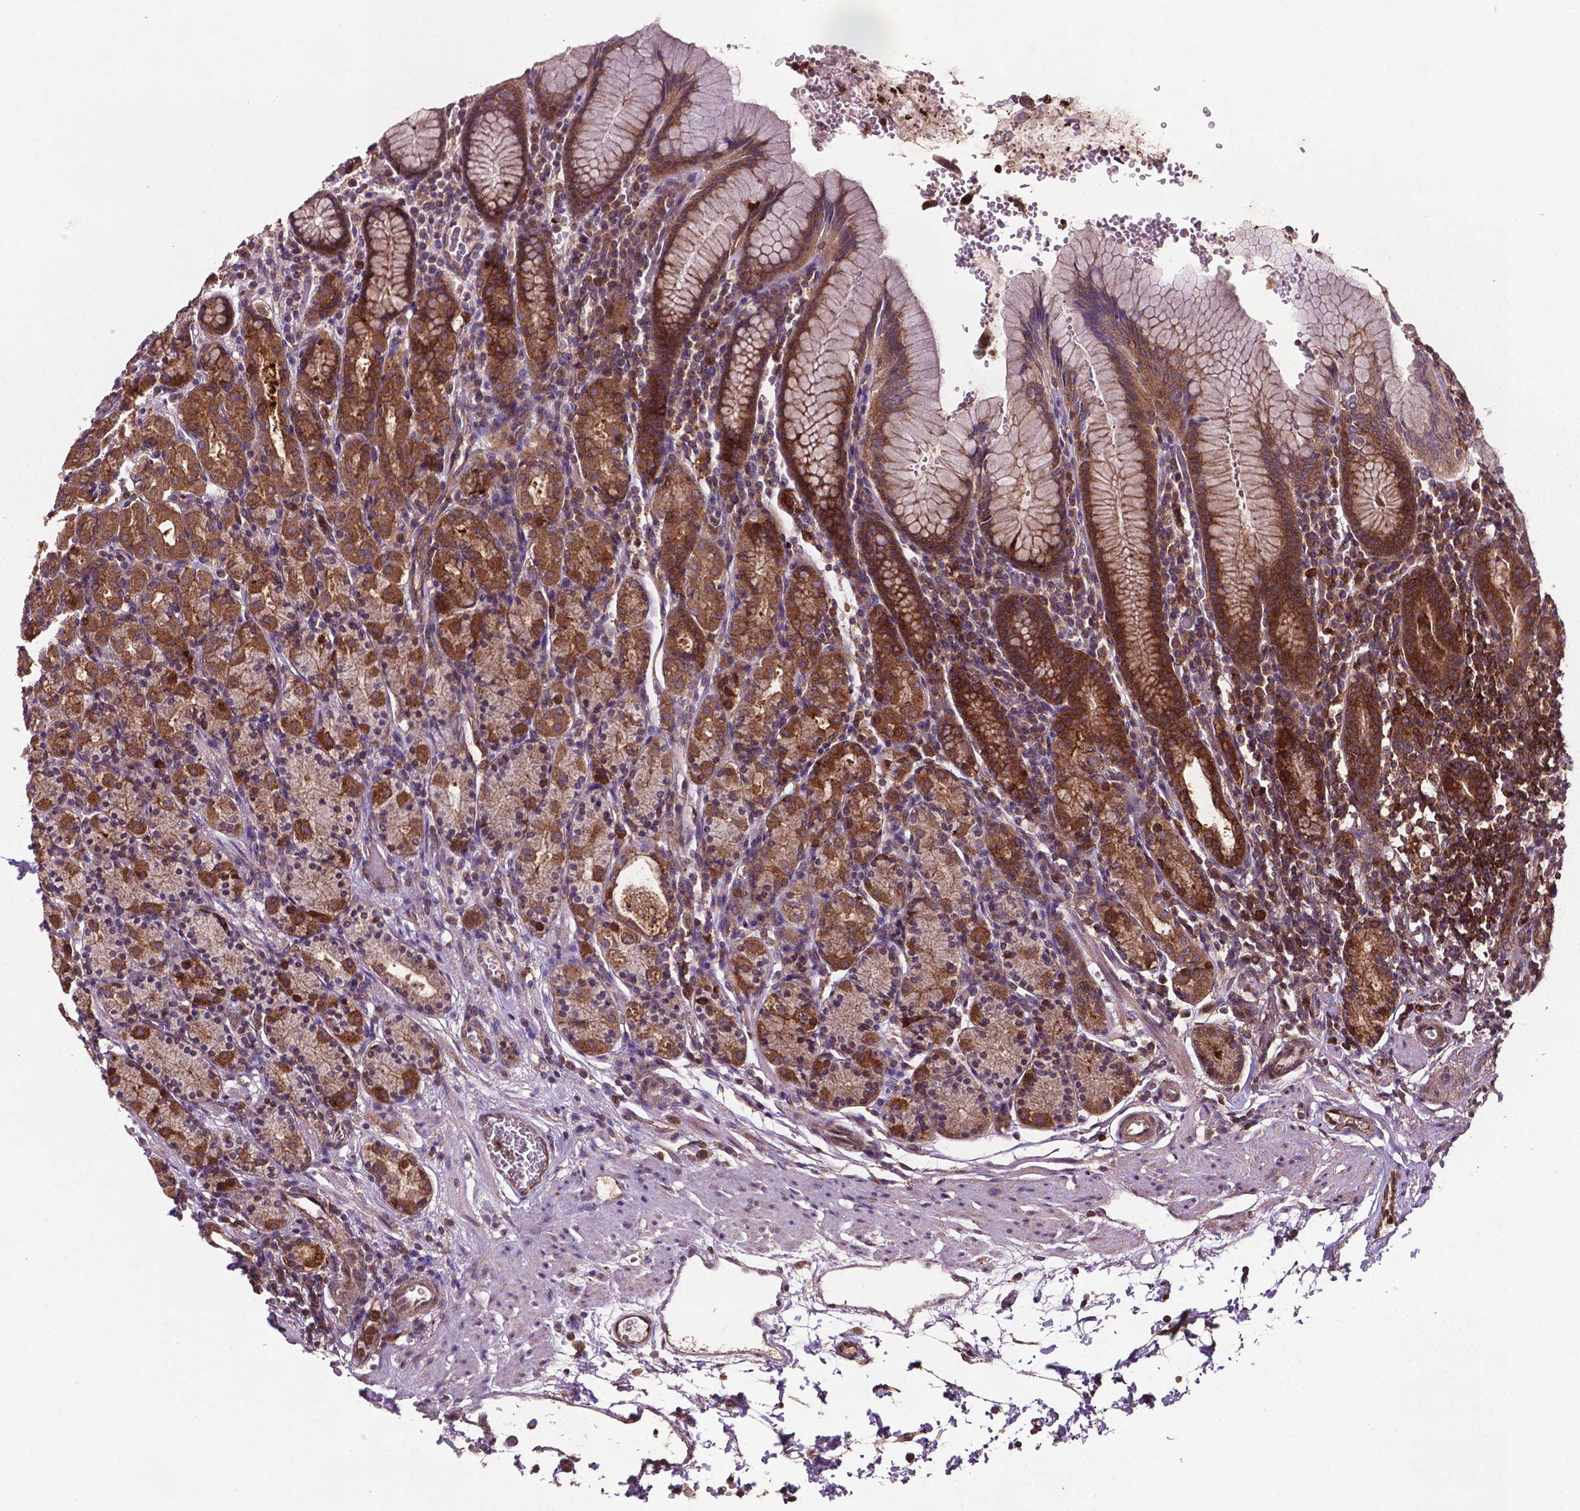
{"staining": {"intensity": "strong", "quantity": "25%-75%", "location": "cytoplasmic/membranous"}, "tissue": "stomach", "cell_type": "Glandular cells", "image_type": "normal", "snomed": [{"axis": "morphology", "description": "Normal tissue, NOS"}, {"axis": "topography", "description": "Stomach, upper"}, {"axis": "topography", "description": "Stomach"}], "caption": "DAB immunohistochemical staining of benign stomach exhibits strong cytoplasmic/membranous protein positivity in approximately 25%-75% of glandular cells. The staining was performed using DAB, with brown indicating positive protein expression. Nuclei are stained blue with hematoxylin.", "gene": "SMAD3", "patient": {"sex": "male", "age": 62}}